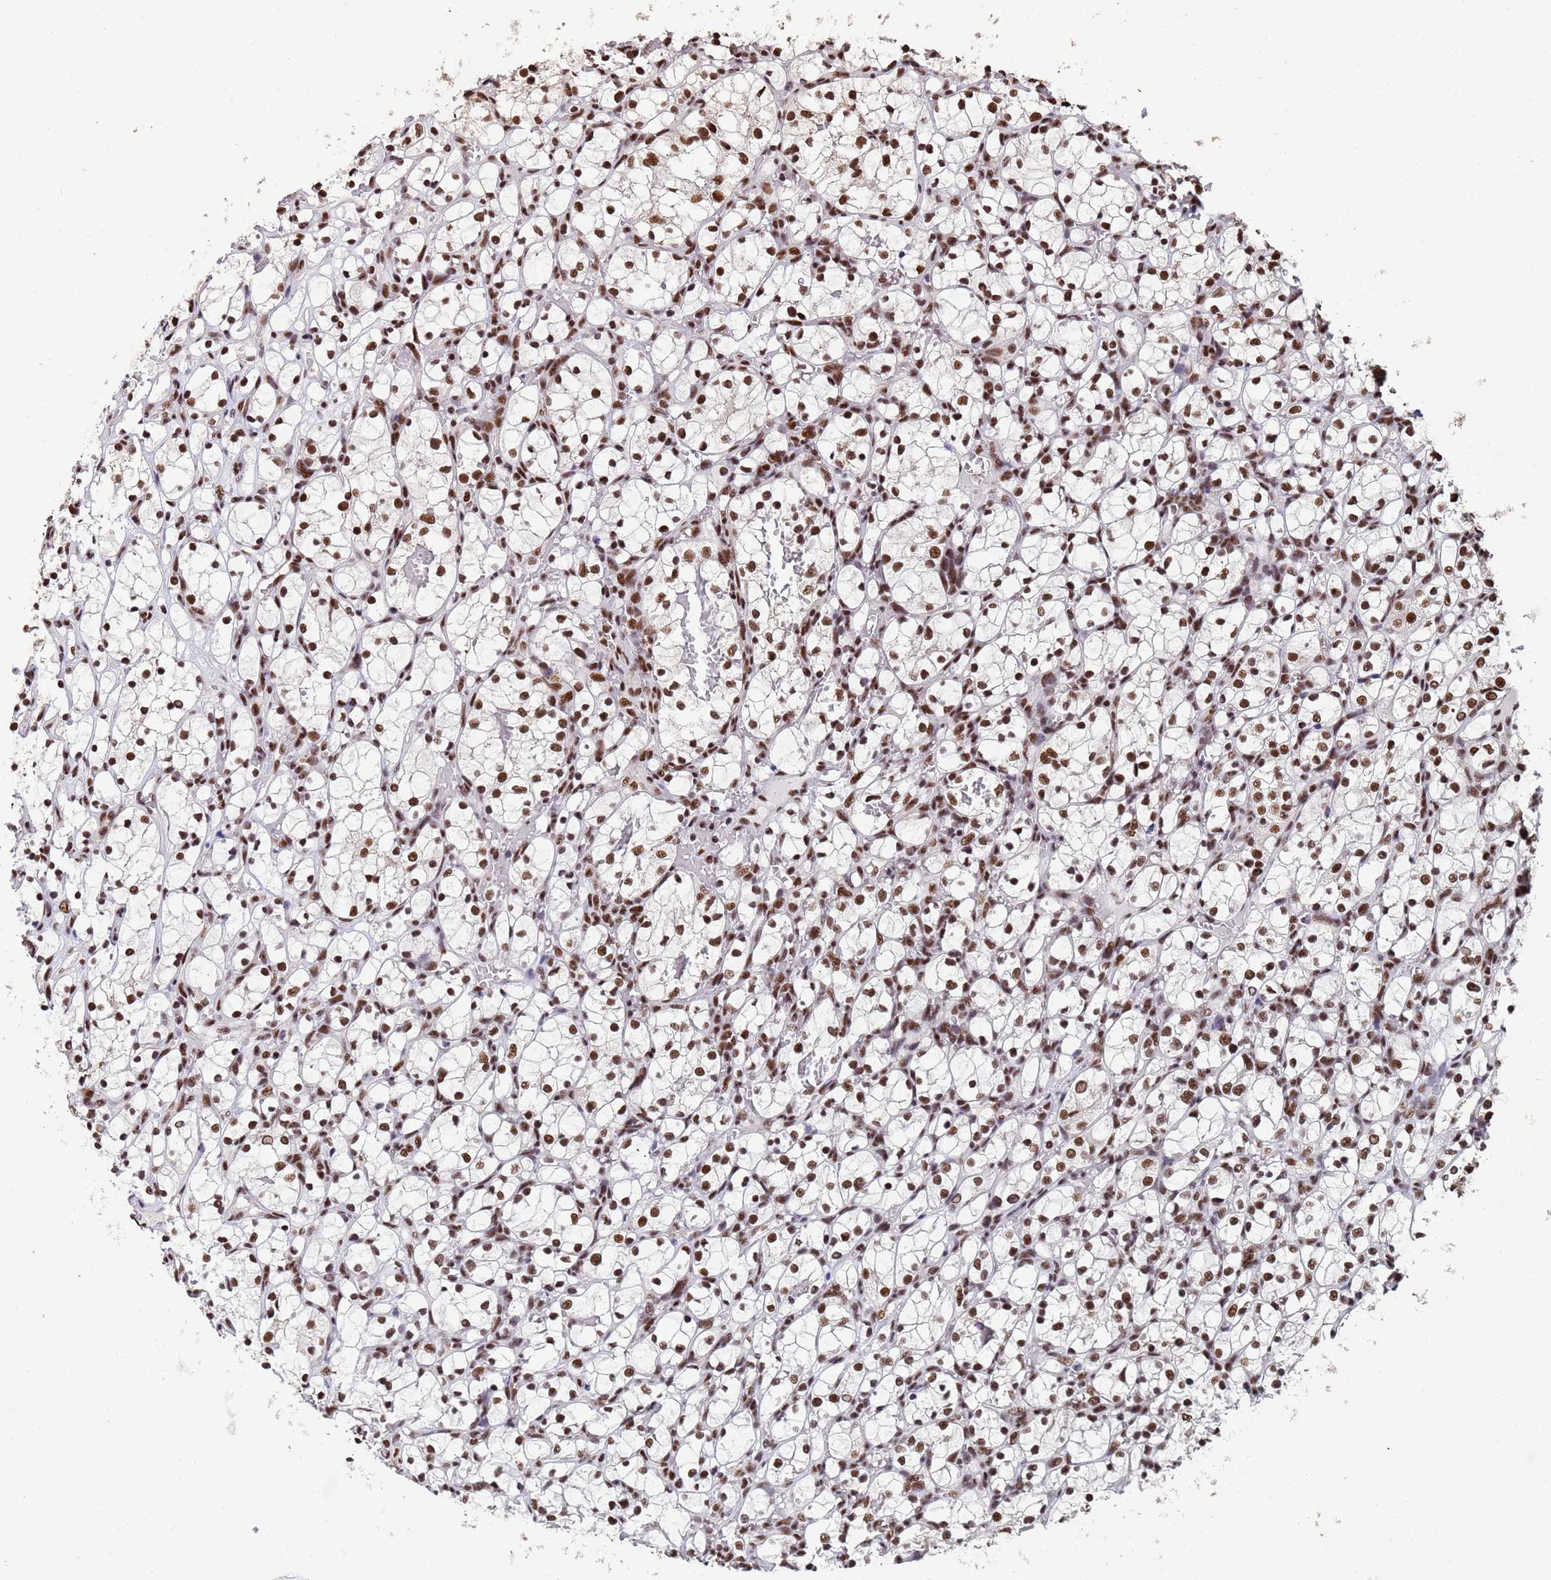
{"staining": {"intensity": "moderate", "quantity": ">75%", "location": "nuclear"}, "tissue": "renal cancer", "cell_type": "Tumor cells", "image_type": "cancer", "snomed": [{"axis": "morphology", "description": "Adenocarcinoma, NOS"}, {"axis": "topography", "description": "Kidney"}], "caption": "The histopathology image shows staining of renal cancer, revealing moderate nuclear protein expression (brown color) within tumor cells.", "gene": "SF3B2", "patient": {"sex": "female", "age": 69}}